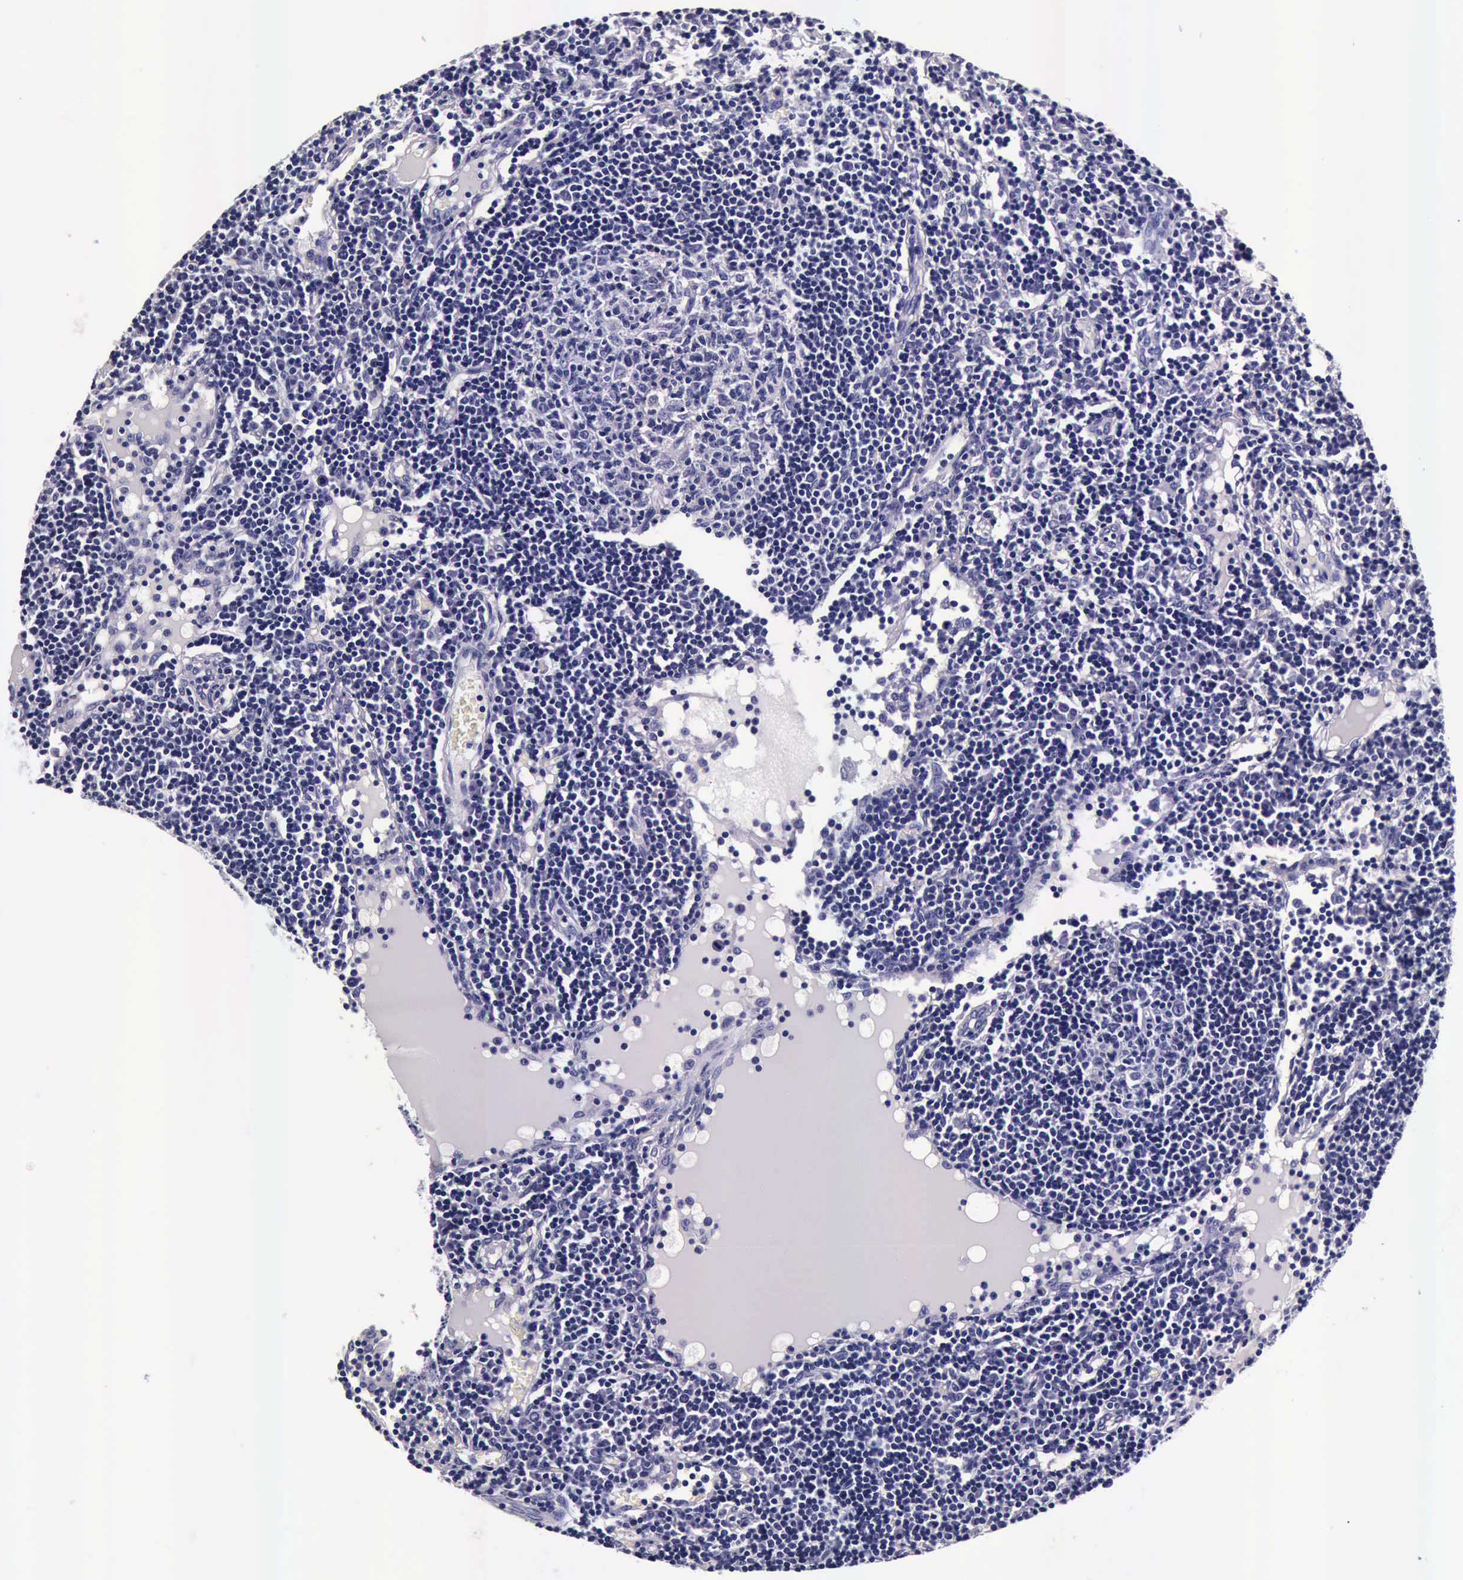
{"staining": {"intensity": "negative", "quantity": "none", "location": "none"}, "tissue": "lymph node", "cell_type": "Germinal center cells", "image_type": "normal", "snomed": [{"axis": "morphology", "description": "Normal tissue, NOS"}, {"axis": "topography", "description": "Lymph node"}], "caption": "A histopathology image of lymph node stained for a protein displays no brown staining in germinal center cells. (DAB (3,3'-diaminobenzidine) immunohistochemistry visualized using brightfield microscopy, high magnification).", "gene": "IAPP", "patient": {"sex": "female", "age": 55}}